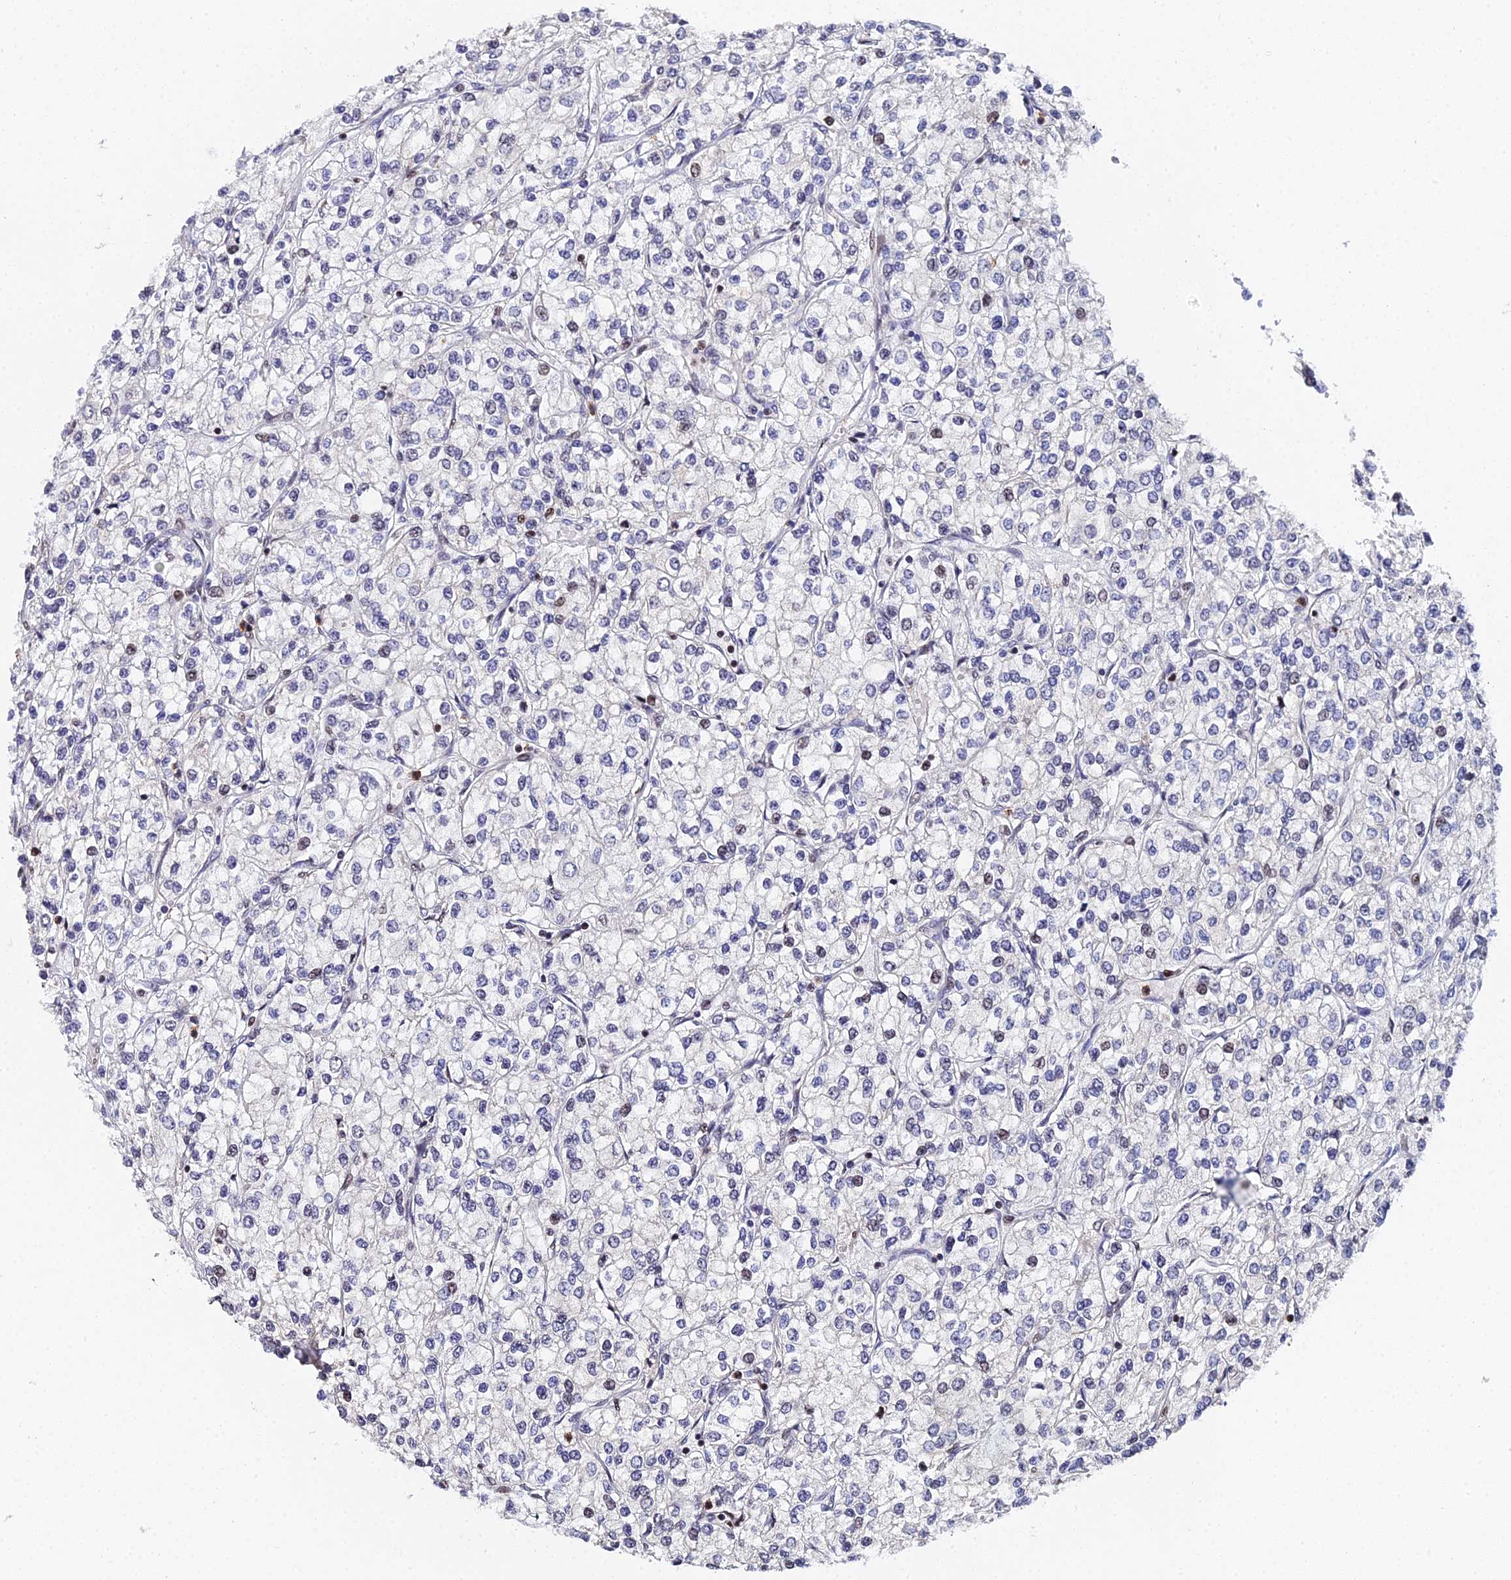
{"staining": {"intensity": "weak", "quantity": "<25%", "location": "nuclear"}, "tissue": "renal cancer", "cell_type": "Tumor cells", "image_type": "cancer", "snomed": [{"axis": "morphology", "description": "Adenocarcinoma, NOS"}, {"axis": "topography", "description": "Kidney"}], "caption": "Immunohistochemistry of renal cancer demonstrates no positivity in tumor cells. Nuclei are stained in blue.", "gene": "TIFA", "patient": {"sex": "male", "age": 80}}